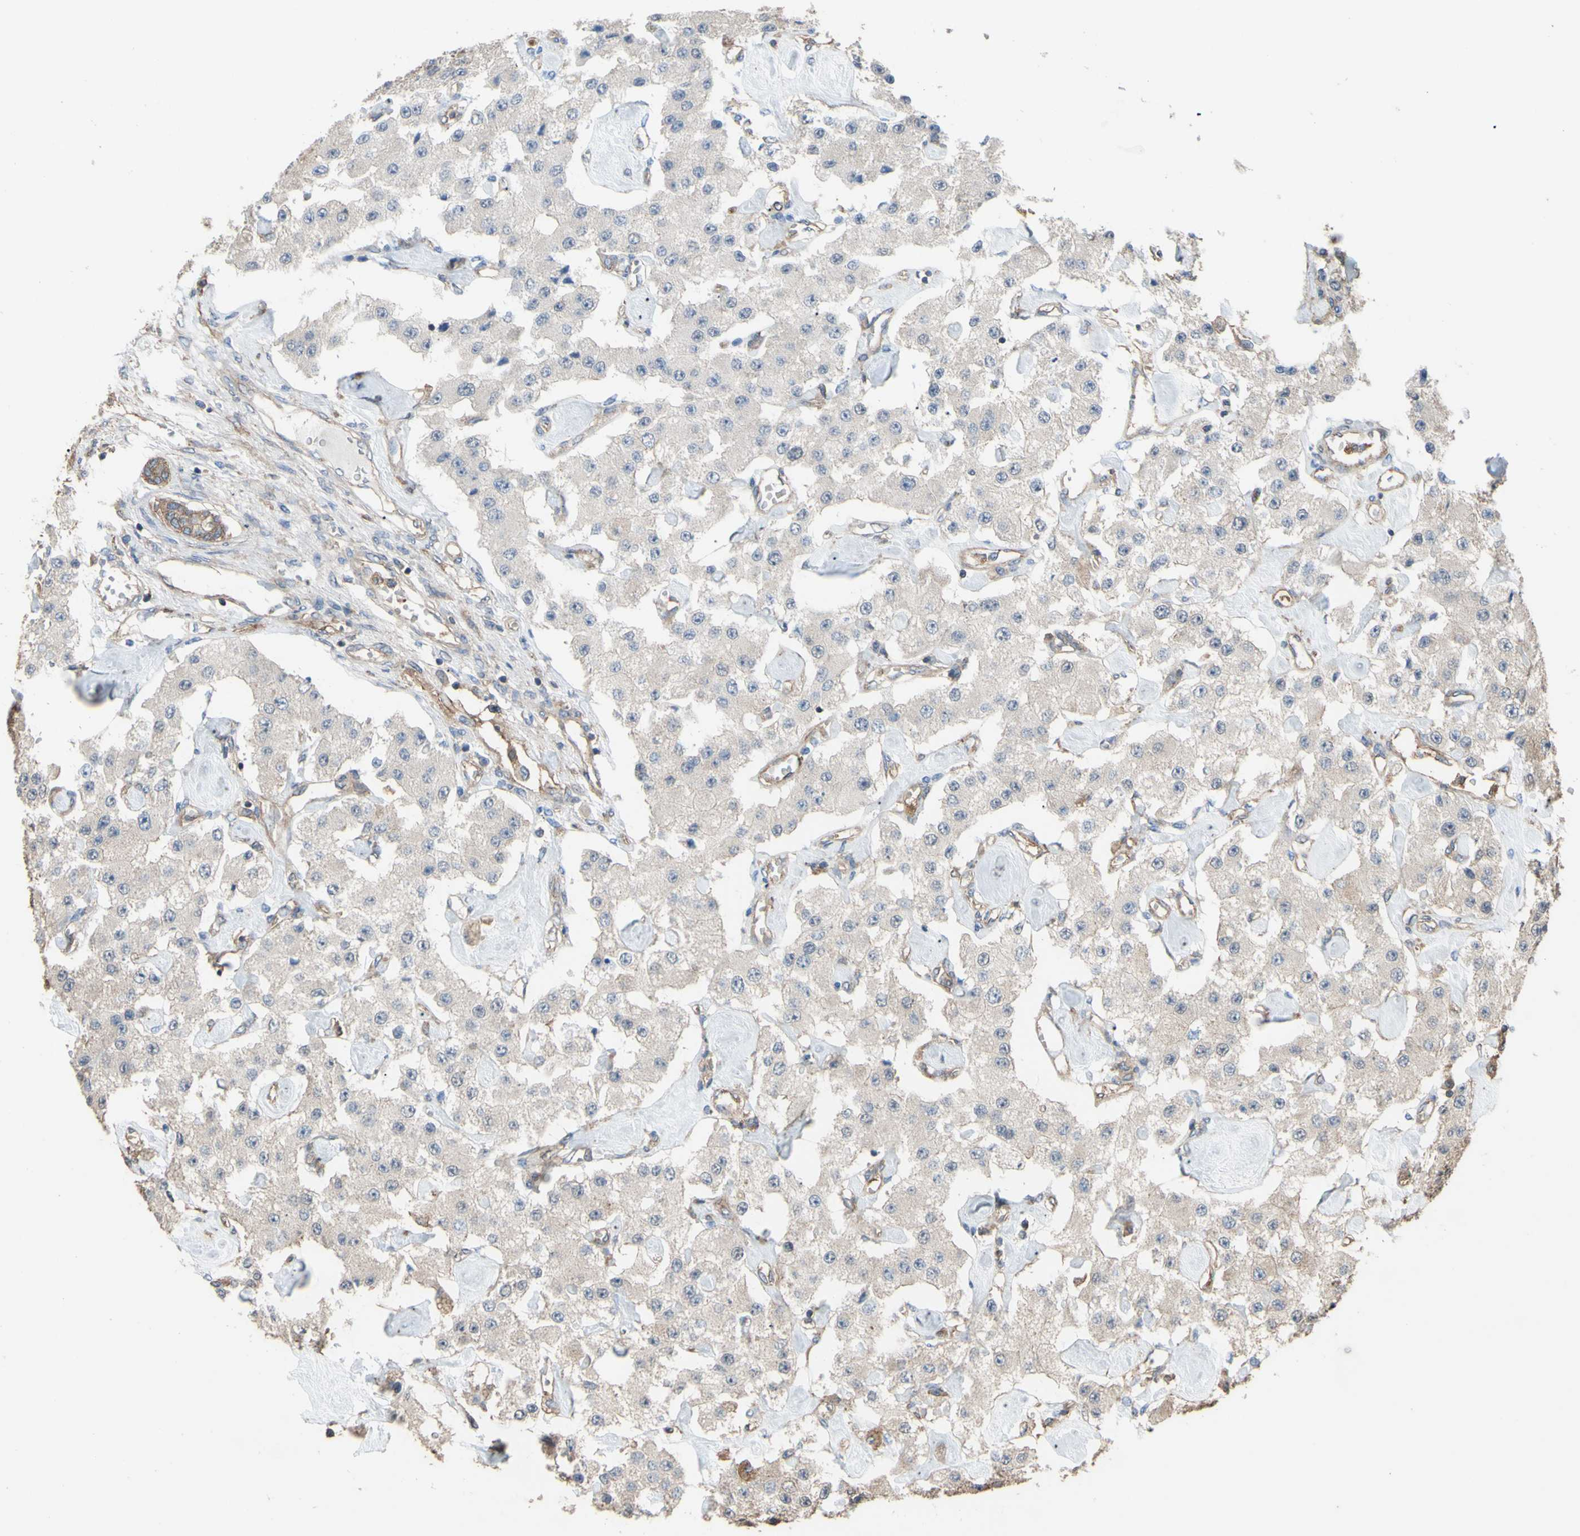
{"staining": {"intensity": "weak", "quantity": ">75%", "location": "cytoplasmic/membranous"}, "tissue": "carcinoid", "cell_type": "Tumor cells", "image_type": "cancer", "snomed": [{"axis": "morphology", "description": "Carcinoid, malignant, NOS"}, {"axis": "topography", "description": "Pancreas"}], "caption": "Carcinoid stained for a protein (brown) exhibits weak cytoplasmic/membranous positive staining in about >75% of tumor cells.", "gene": "CTTN", "patient": {"sex": "male", "age": 41}}